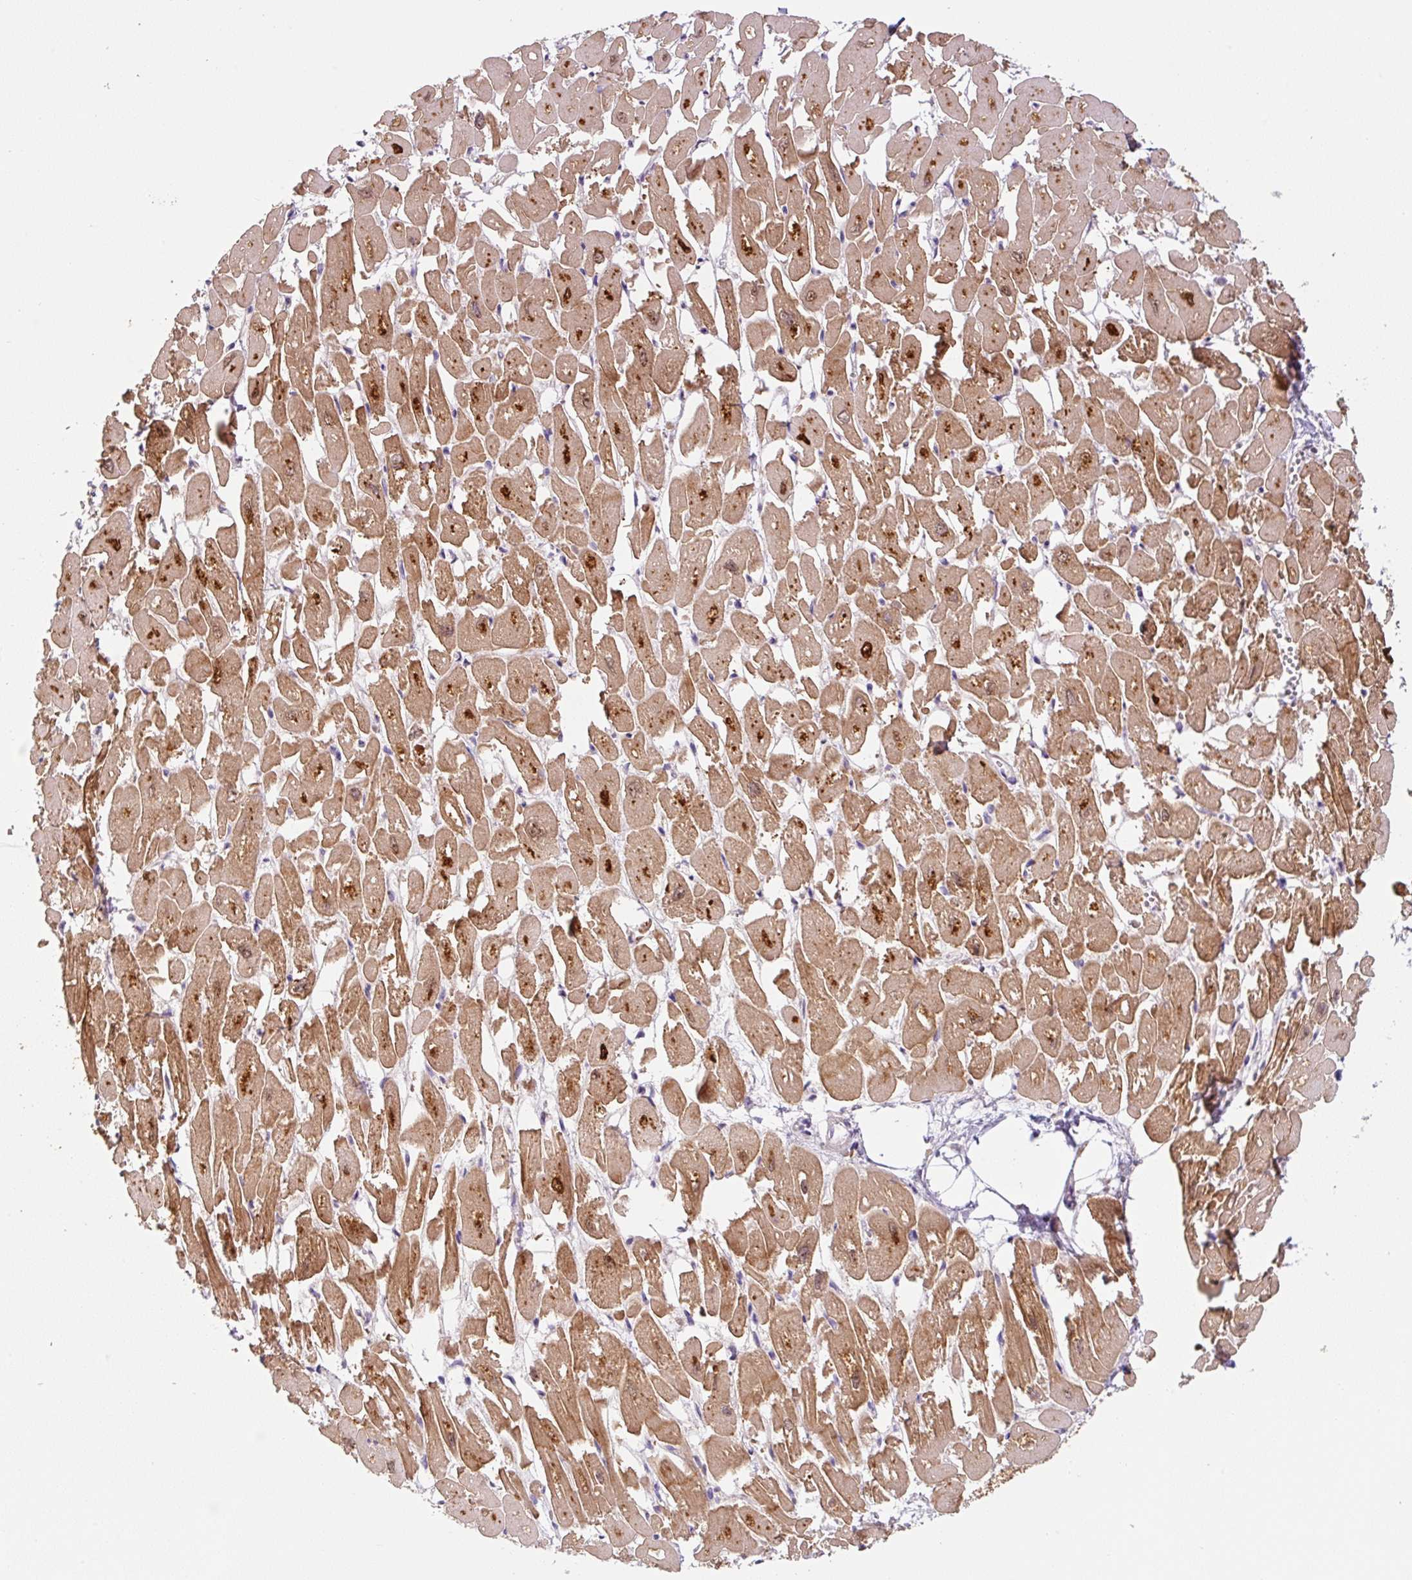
{"staining": {"intensity": "strong", "quantity": ">75%", "location": "cytoplasmic/membranous"}, "tissue": "heart muscle", "cell_type": "Cardiomyocytes", "image_type": "normal", "snomed": [{"axis": "morphology", "description": "Normal tissue, NOS"}, {"axis": "topography", "description": "Heart"}], "caption": "IHC micrograph of unremarkable heart muscle: human heart muscle stained using immunohistochemistry demonstrates high levels of strong protein expression localized specifically in the cytoplasmic/membranous of cardiomyocytes, appearing as a cytoplasmic/membranous brown color.", "gene": "PRKAA2", "patient": {"sex": "male", "age": 54}}